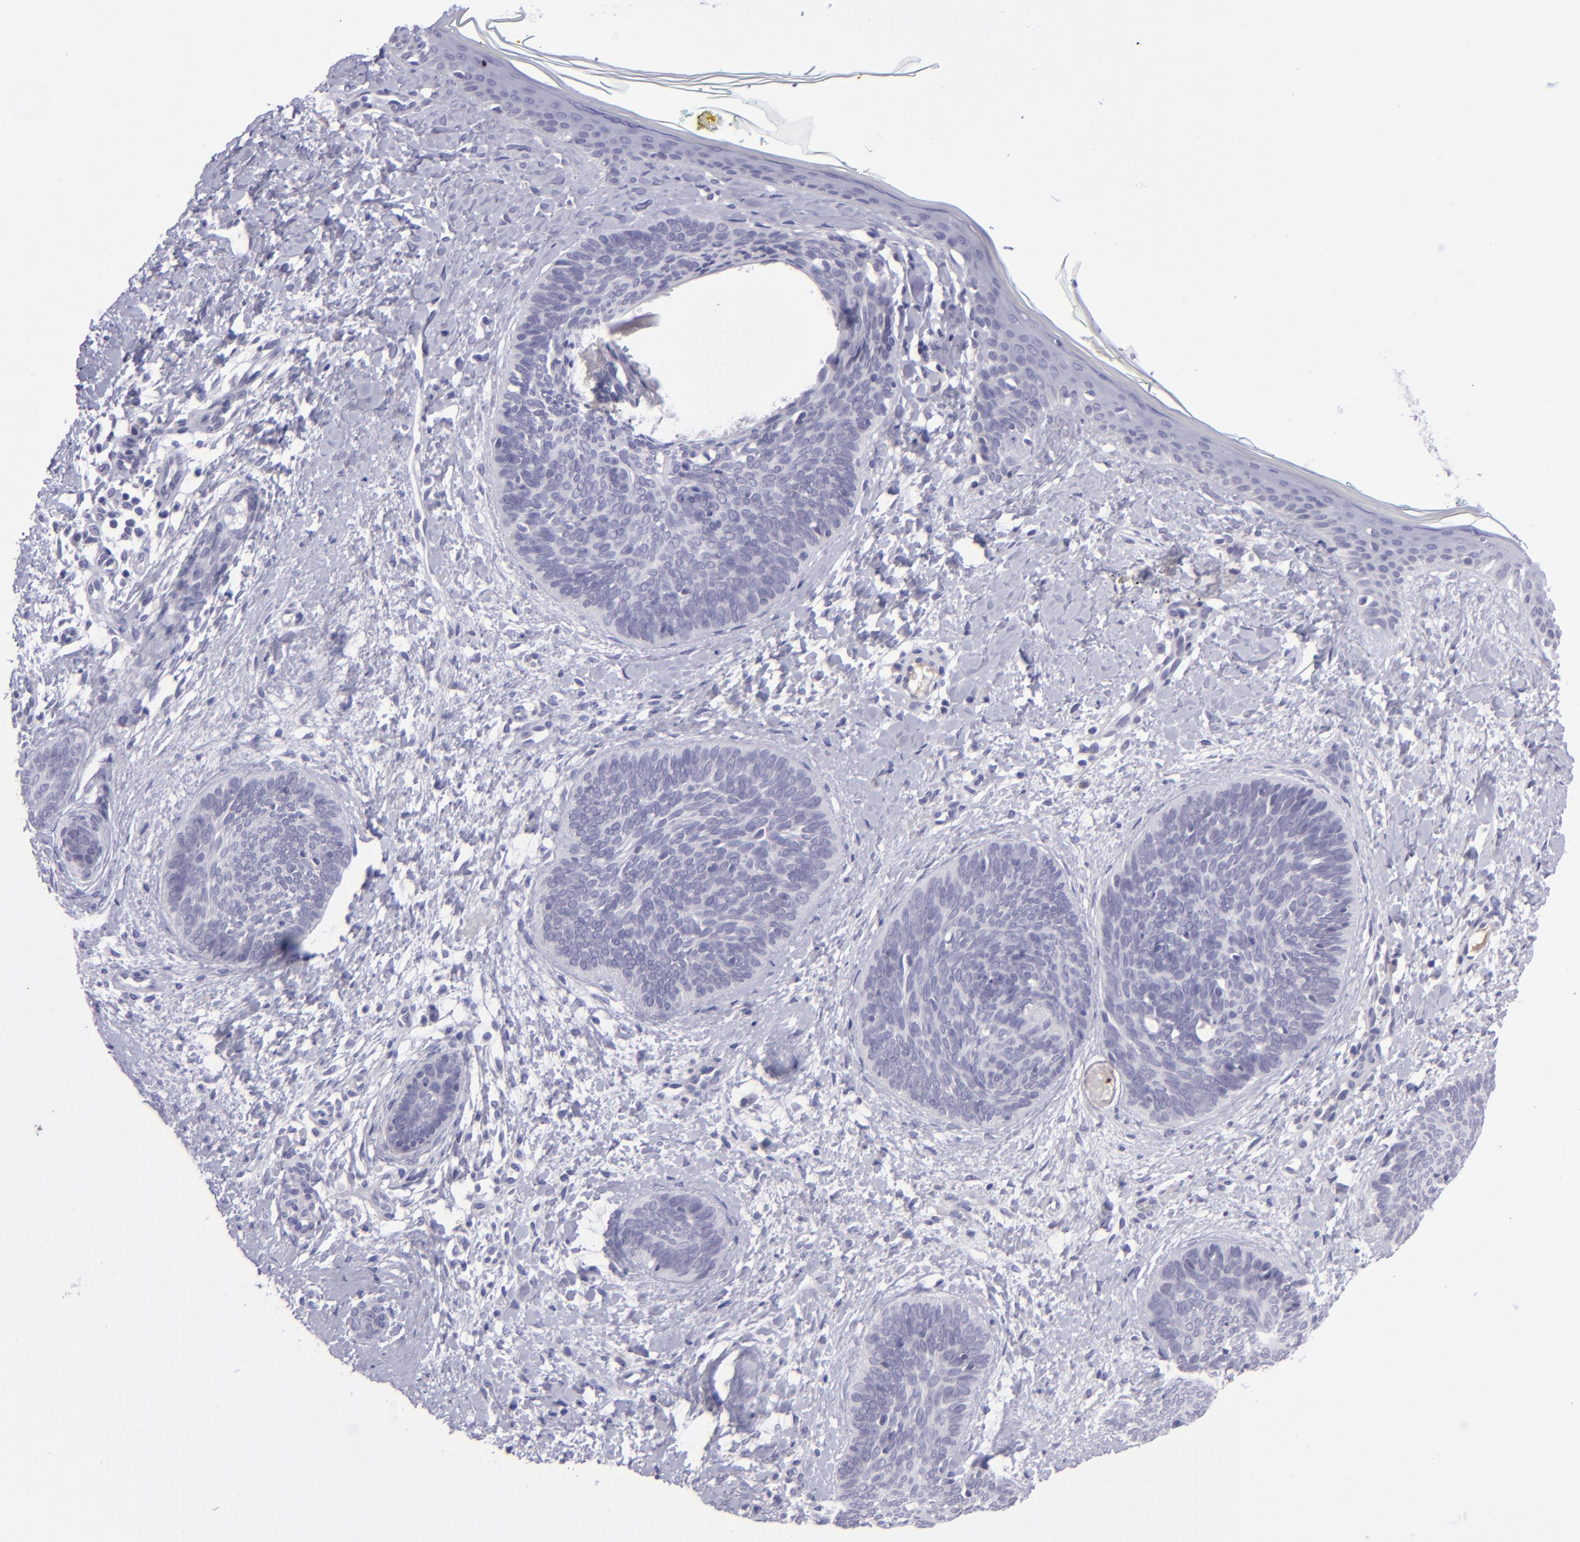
{"staining": {"intensity": "negative", "quantity": "none", "location": "none"}, "tissue": "skin cancer", "cell_type": "Tumor cells", "image_type": "cancer", "snomed": [{"axis": "morphology", "description": "Basal cell carcinoma"}, {"axis": "topography", "description": "Skin"}], "caption": "Skin basal cell carcinoma was stained to show a protein in brown. There is no significant staining in tumor cells.", "gene": "POU2F2", "patient": {"sex": "female", "age": 81}}